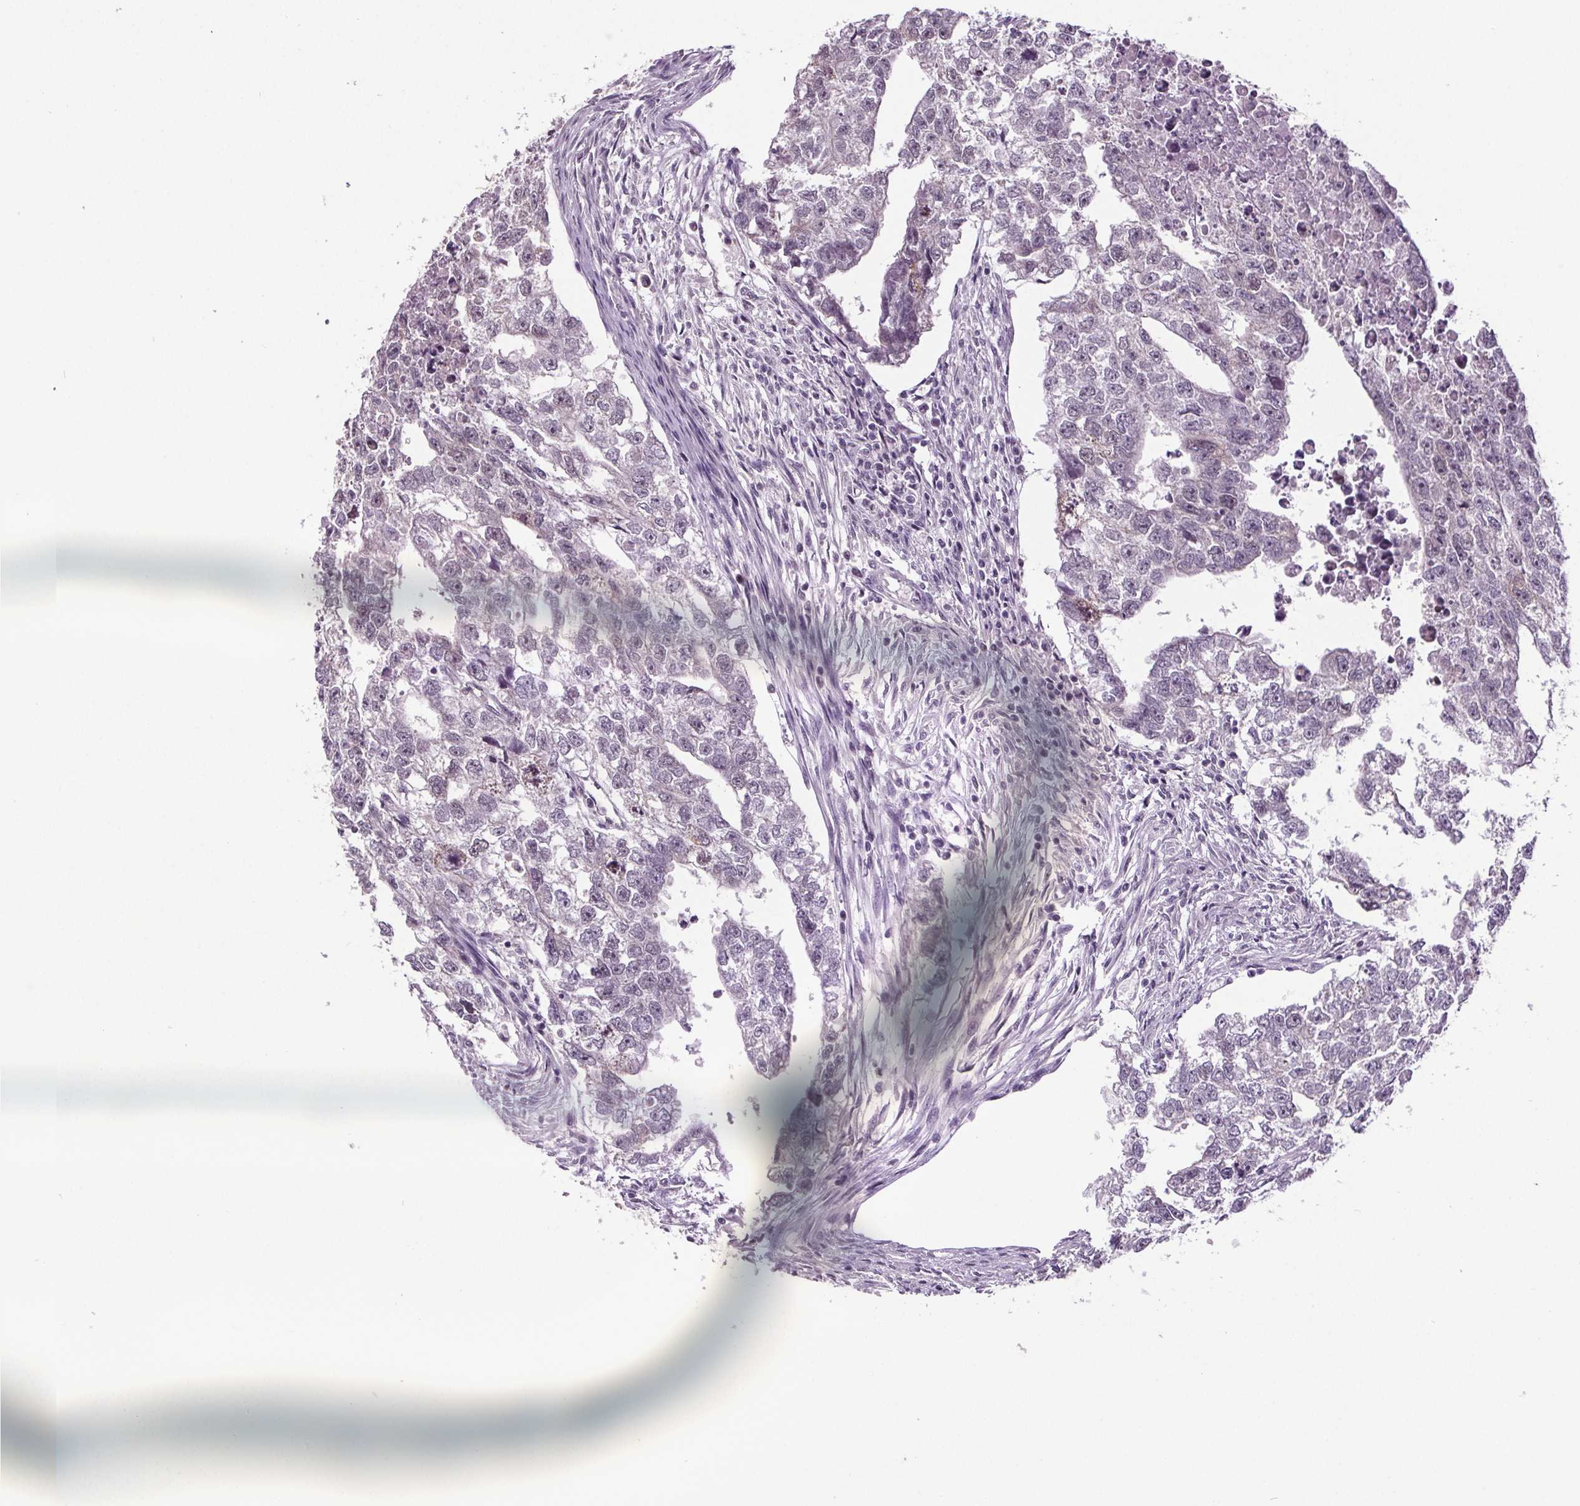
{"staining": {"intensity": "negative", "quantity": "none", "location": "none"}, "tissue": "testis cancer", "cell_type": "Tumor cells", "image_type": "cancer", "snomed": [{"axis": "morphology", "description": "Carcinoma, Embryonal, NOS"}, {"axis": "morphology", "description": "Teratoma, malignant, NOS"}, {"axis": "topography", "description": "Testis"}], "caption": "DAB immunohistochemical staining of testis embryonal carcinoma reveals no significant positivity in tumor cells. The staining was performed using DAB to visualize the protein expression in brown, while the nuclei were stained in blue with hematoxylin (Magnification: 20x).", "gene": "CENPF", "patient": {"sex": "male", "age": 44}}